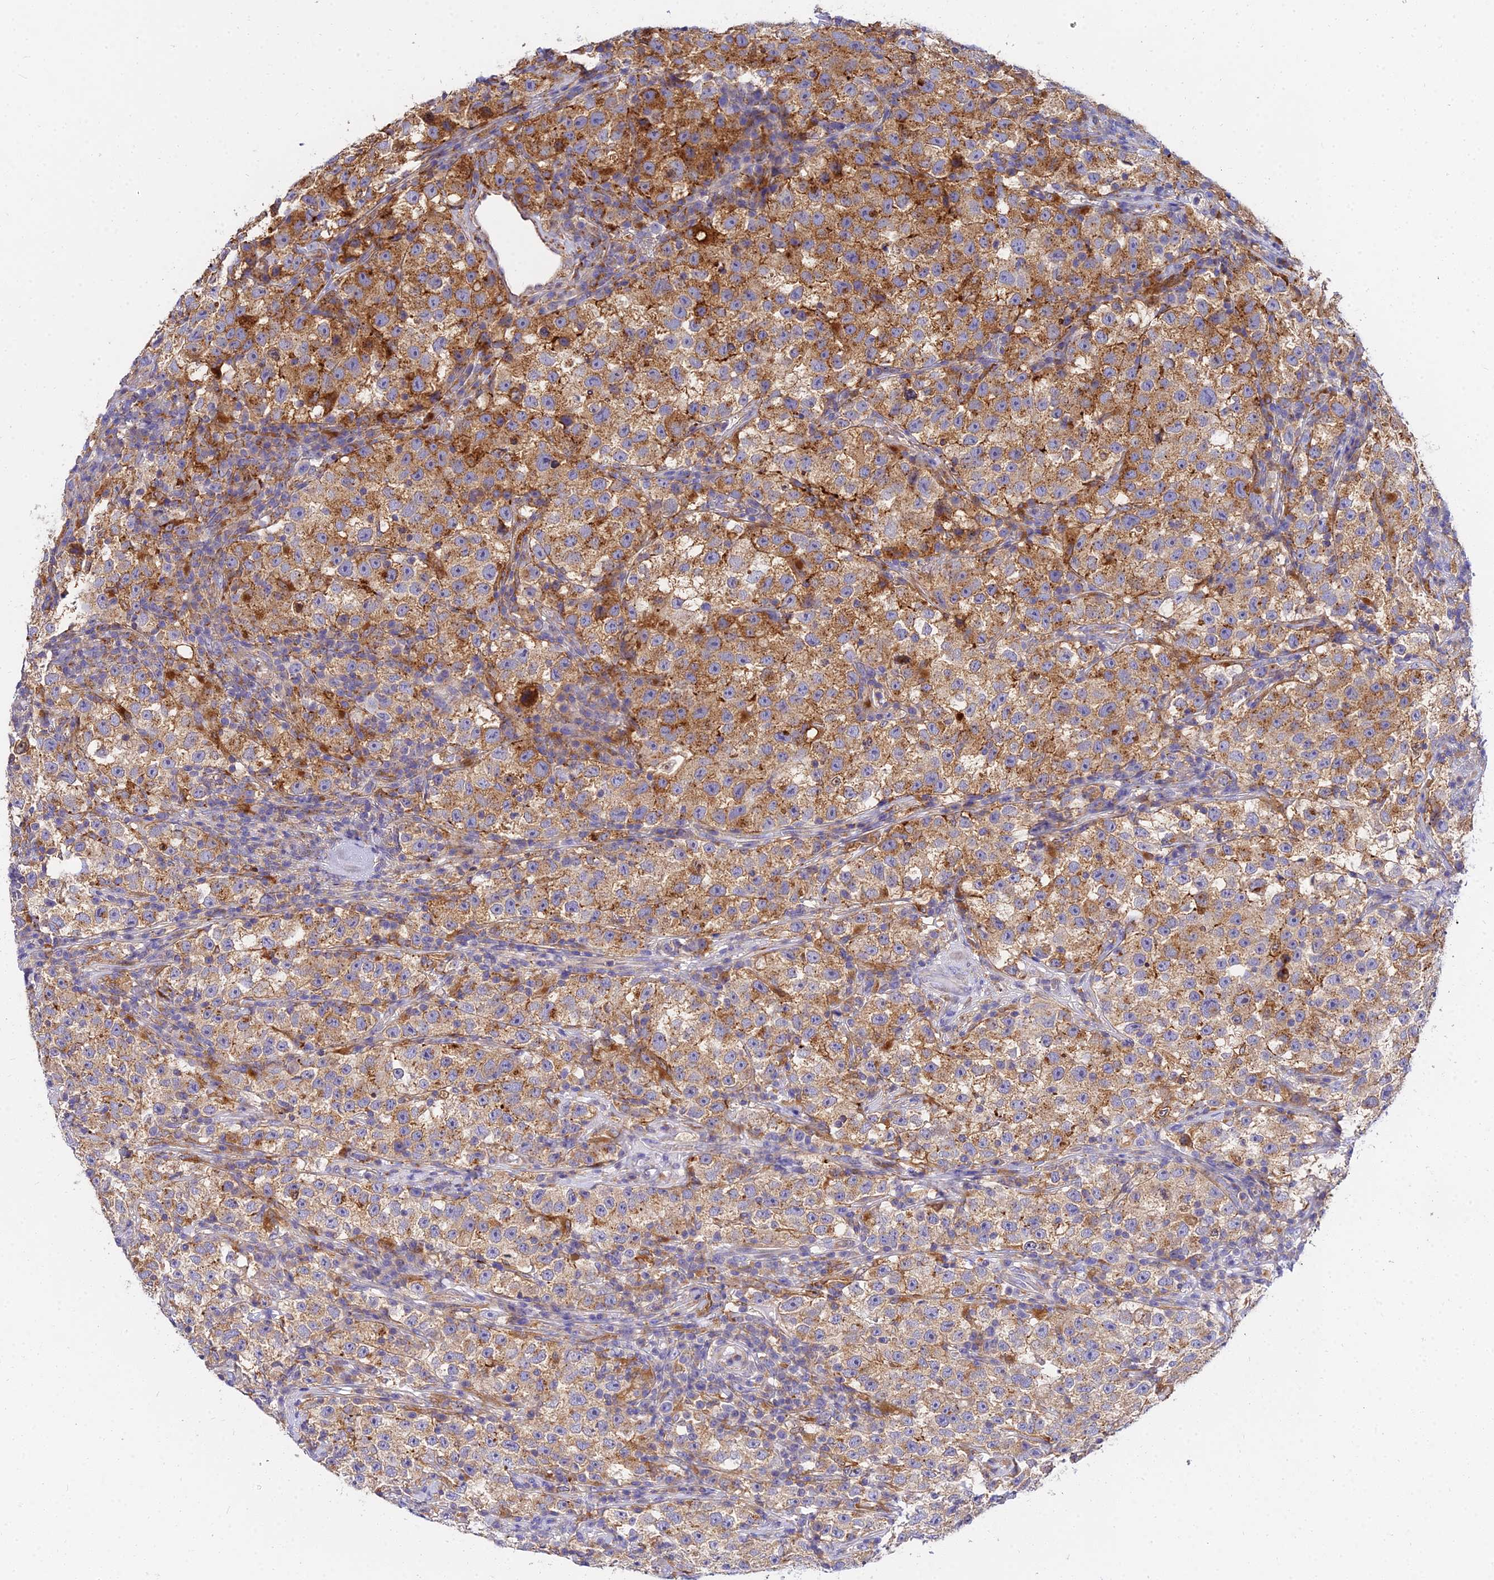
{"staining": {"intensity": "moderate", "quantity": "25%-75%", "location": "cytoplasmic/membranous"}, "tissue": "testis cancer", "cell_type": "Tumor cells", "image_type": "cancer", "snomed": [{"axis": "morphology", "description": "Seminoma, NOS"}, {"axis": "topography", "description": "Testis"}], "caption": "Testis cancer (seminoma) stained with DAB immunohistochemistry (IHC) exhibits medium levels of moderate cytoplasmic/membranous positivity in approximately 25%-75% of tumor cells.", "gene": "ARL8B", "patient": {"sex": "male", "age": 22}}